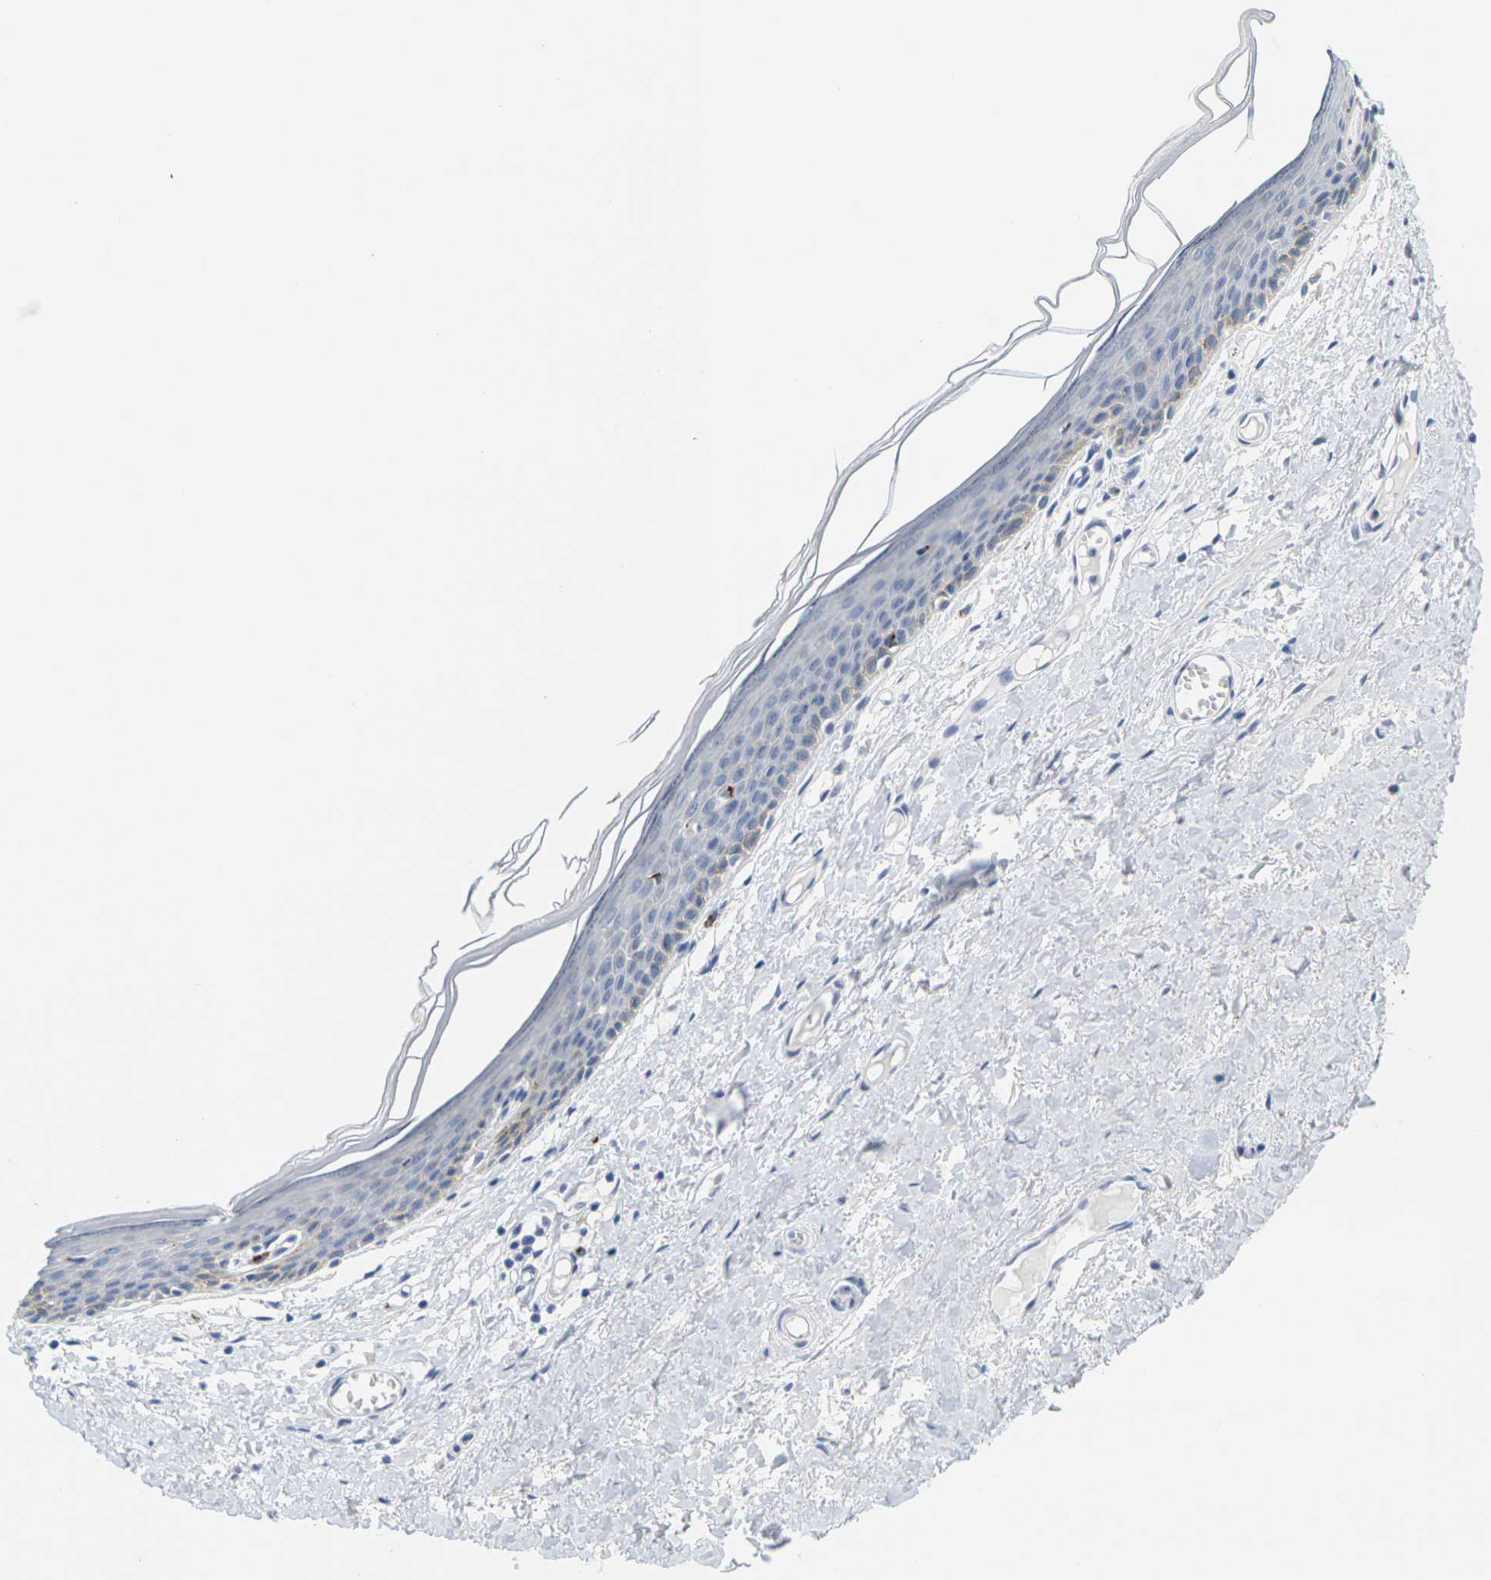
{"staining": {"intensity": "negative", "quantity": "none", "location": "none"}, "tissue": "skin", "cell_type": "Epidermal cells", "image_type": "normal", "snomed": [{"axis": "morphology", "description": "Normal tissue, NOS"}, {"axis": "topography", "description": "Vulva"}], "caption": "Immunohistochemistry histopathology image of normal human skin stained for a protein (brown), which reveals no staining in epidermal cells.", "gene": "HLA", "patient": {"sex": "female", "age": 54}}